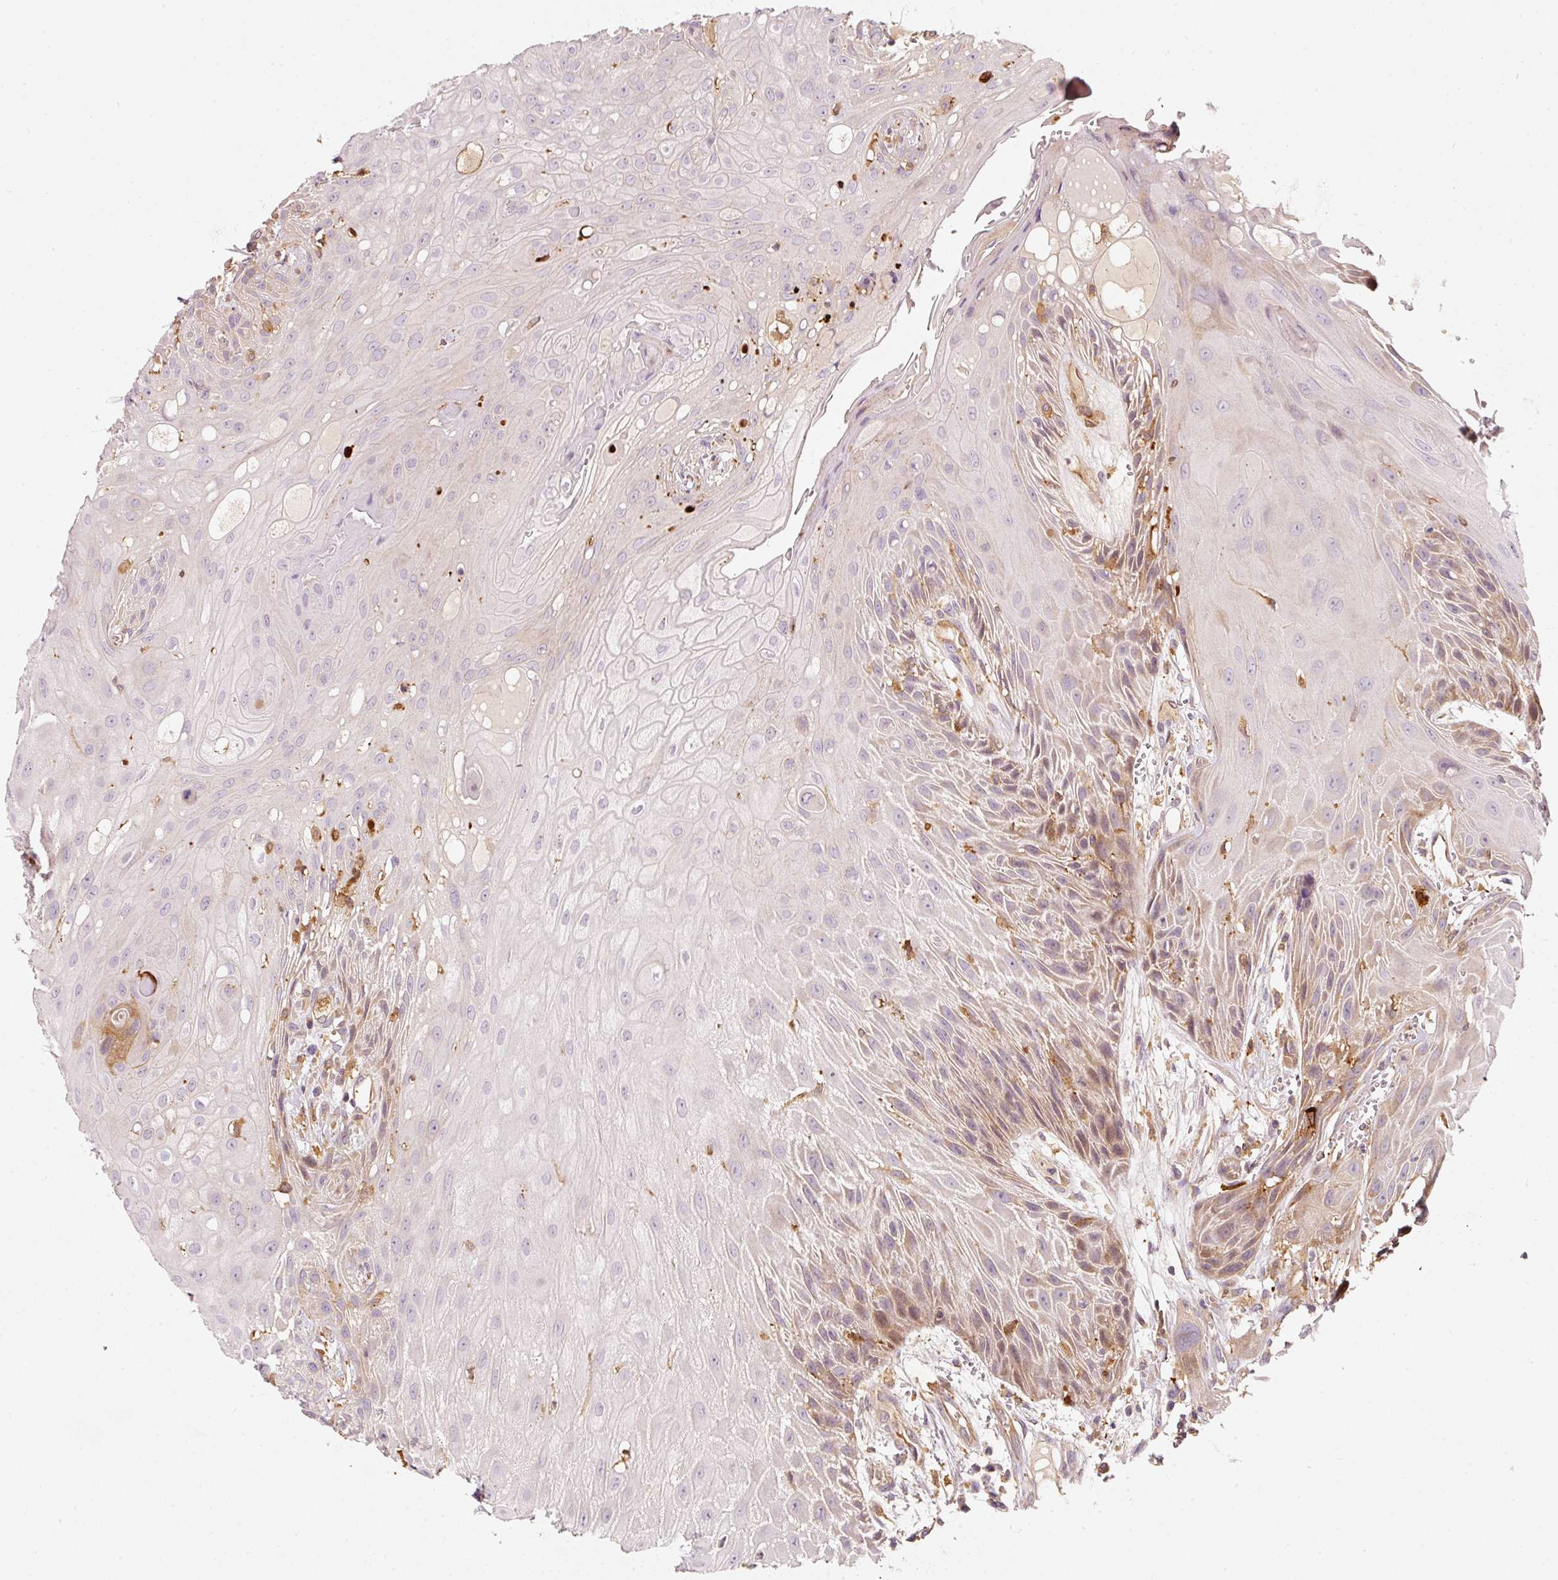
{"staining": {"intensity": "moderate", "quantity": "<25%", "location": "cytoplasmic/membranous"}, "tissue": "head and neck cancer", "cell_type": "Tumor cells", "image_type": "cancer", "snomed": [{"axis": "morphology", "description": "Squamous cell carcinoma, NOS"}, {"axis": "topography", "description": "Head-Neck"}], "caption": "Immunohistochemical staining of human head and neck squamous cell carcinoma shows low levels of moderate cytoplasmic/membranous protein staining in approximately <25% of tumor cells.", "gene": "IQGAP2", "patient": {"sex": "female", "age": 73}}